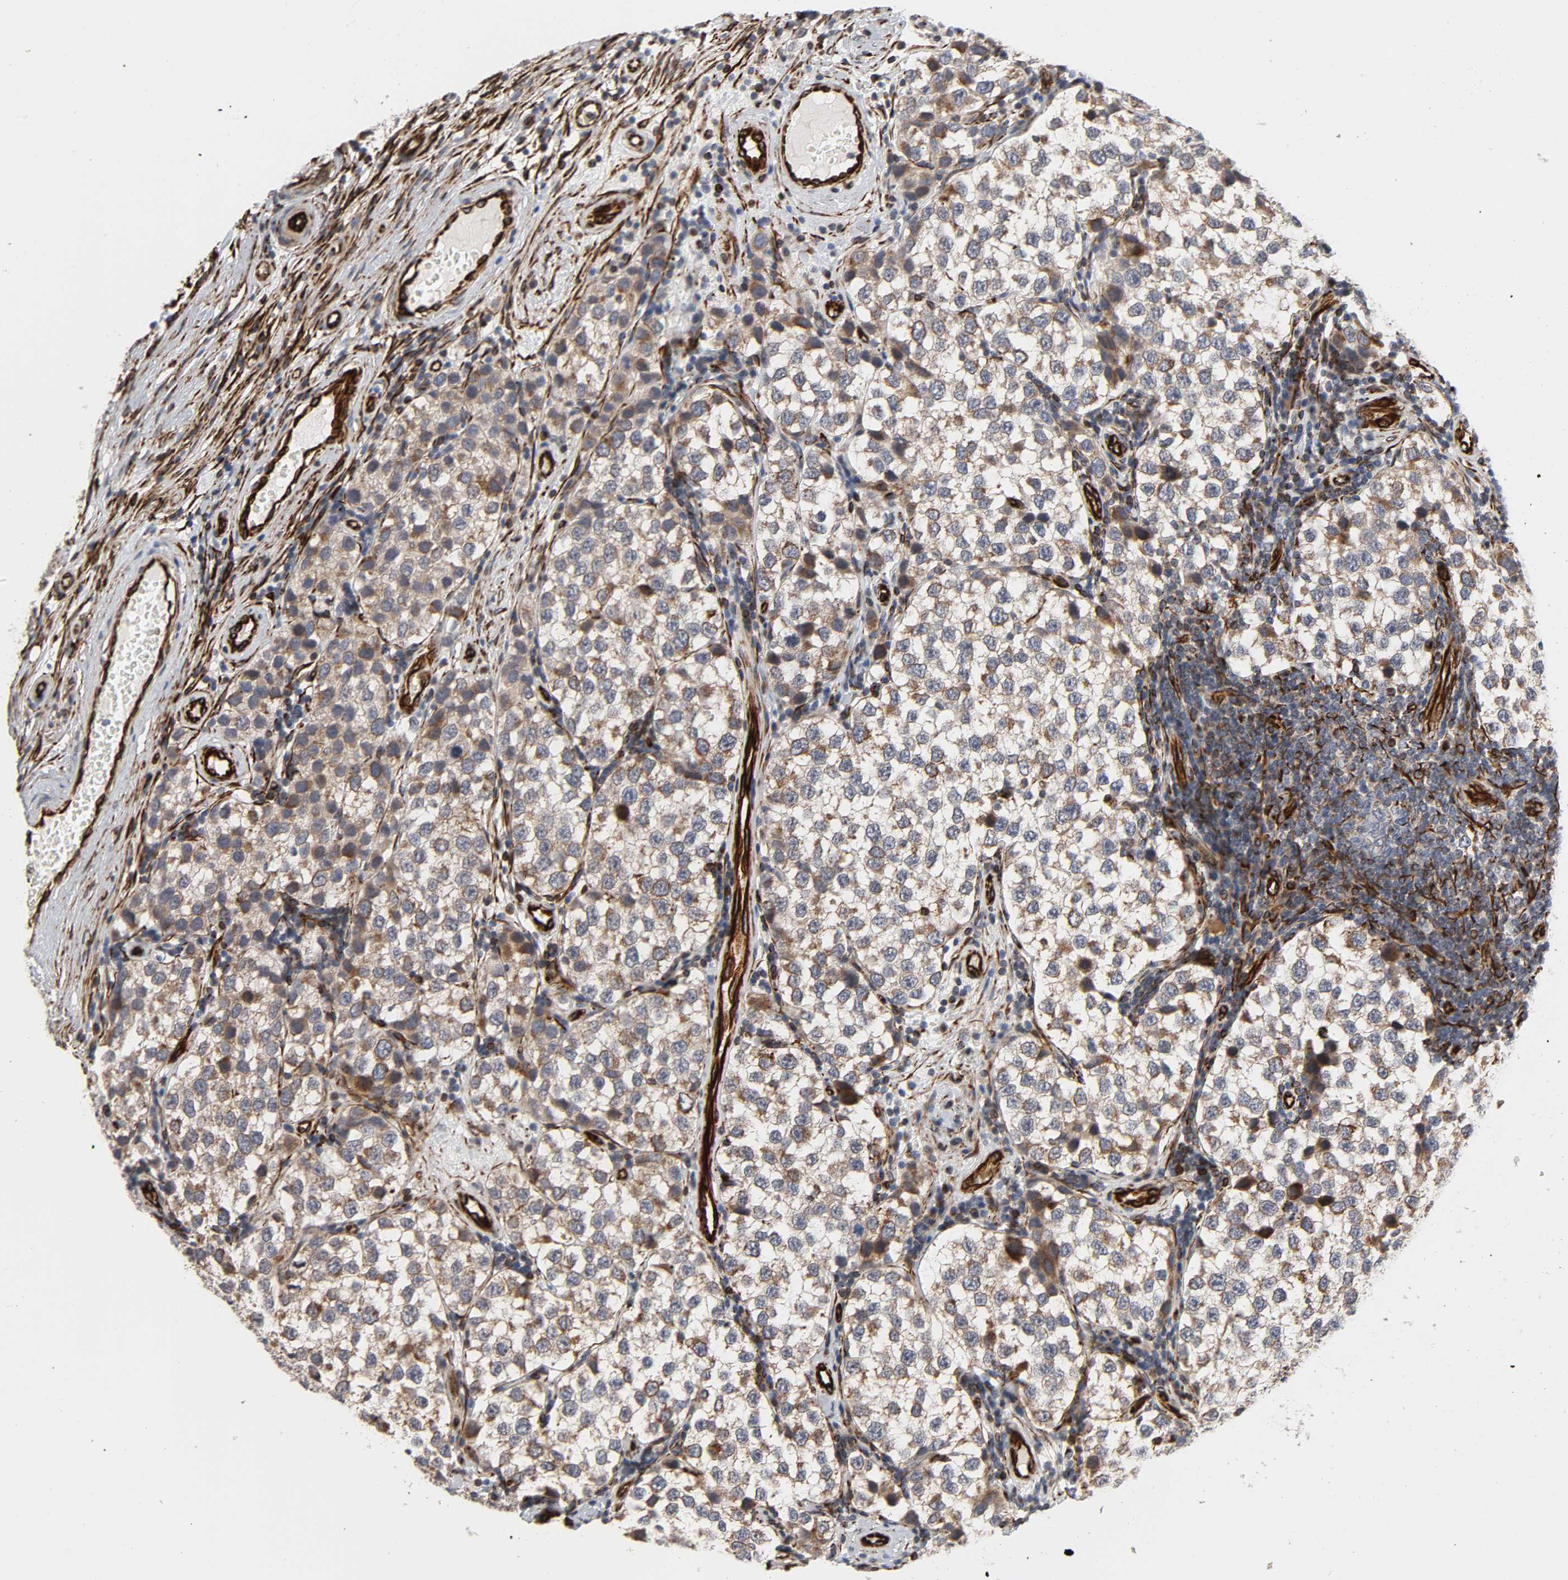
{"staining": {"intensity": "moderate", "quantity": ">75%", "location": "cytoplasmic/membranous"}, "tissue": "testis cancer", "cell_type": "Tumor cells", "image_type": "cancer", "snomed": [{"axis": "morphology", "description": "Seminoma, NOS"}, {"axis": "topography", "description": "Testis"}], "caption": "Seminoma (testis) stained with immunohistochemistry (IHC) shows moderate cytoplasmic/membranous staining in about >75% of tumor cells.", "gene": "FAM118A", "patient": {"sex": "male", "age": 39}}